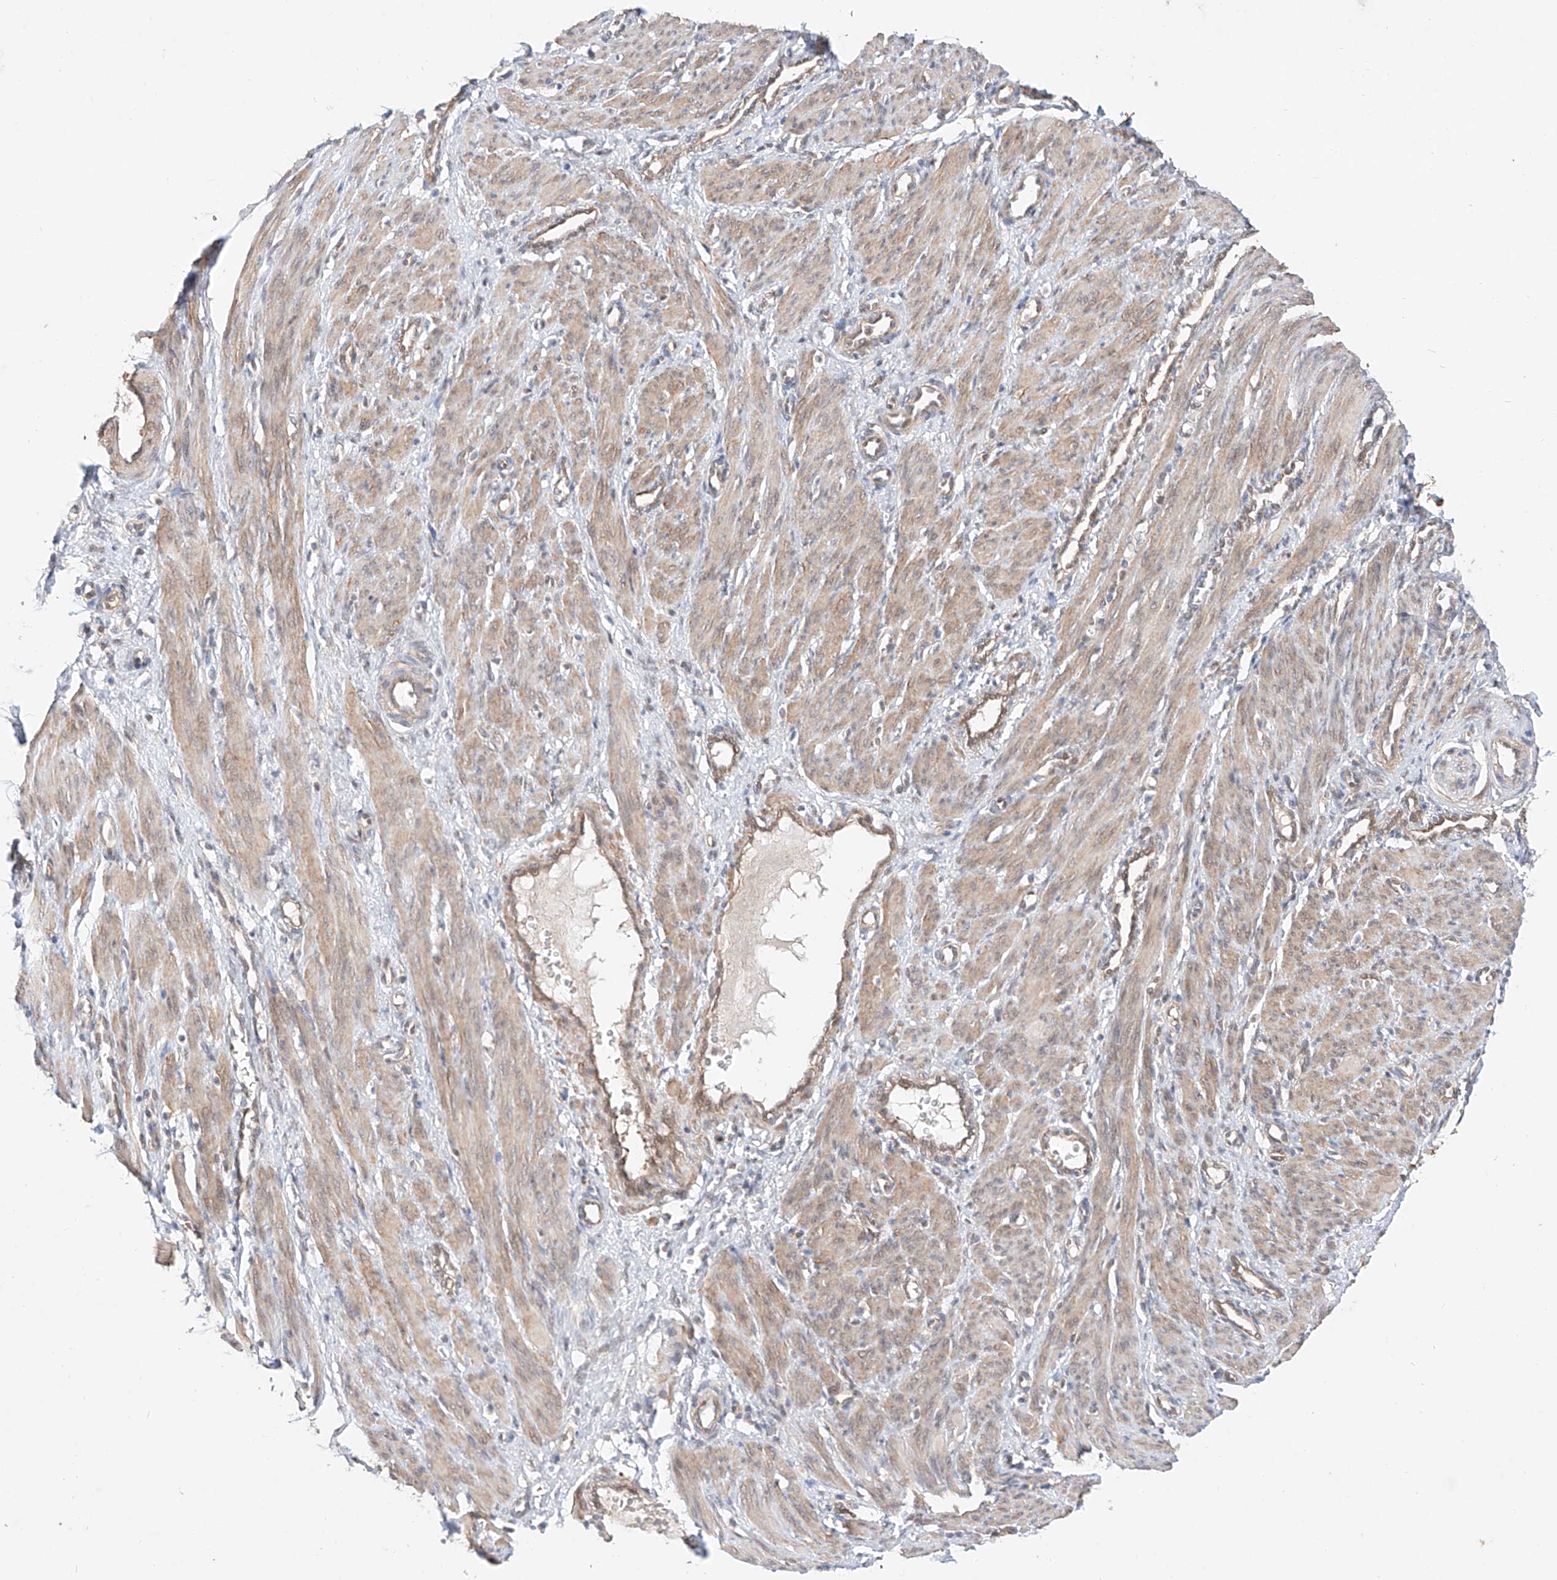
{"staining": {"intensity": "weak", "quantity": ">75%", "location": "cytoplasmic/membranous"}, "tissue": "smooth muscle", "cell_type": "Smooth muscle cells", "image_type": "normal", "snomed": [{"axis": "morphology", "description": "Normal tissue, NOS"}, {"axis": "topography", "description": "Endometrium"}], "caption": "Immunohistochemical staining of unremarkable human smooth muscle shows >75% levels of weak cytoplasmic/membranous protein expression in about >75% of smooth muscle cells. The staining was performed using DAB to visualize the protein expression in brown, while the nuclei were stained in blue with hematoxylin (Magnification: 20x).", "gene": "TSR2", "patient": {"sex": "female", "age": 33}}